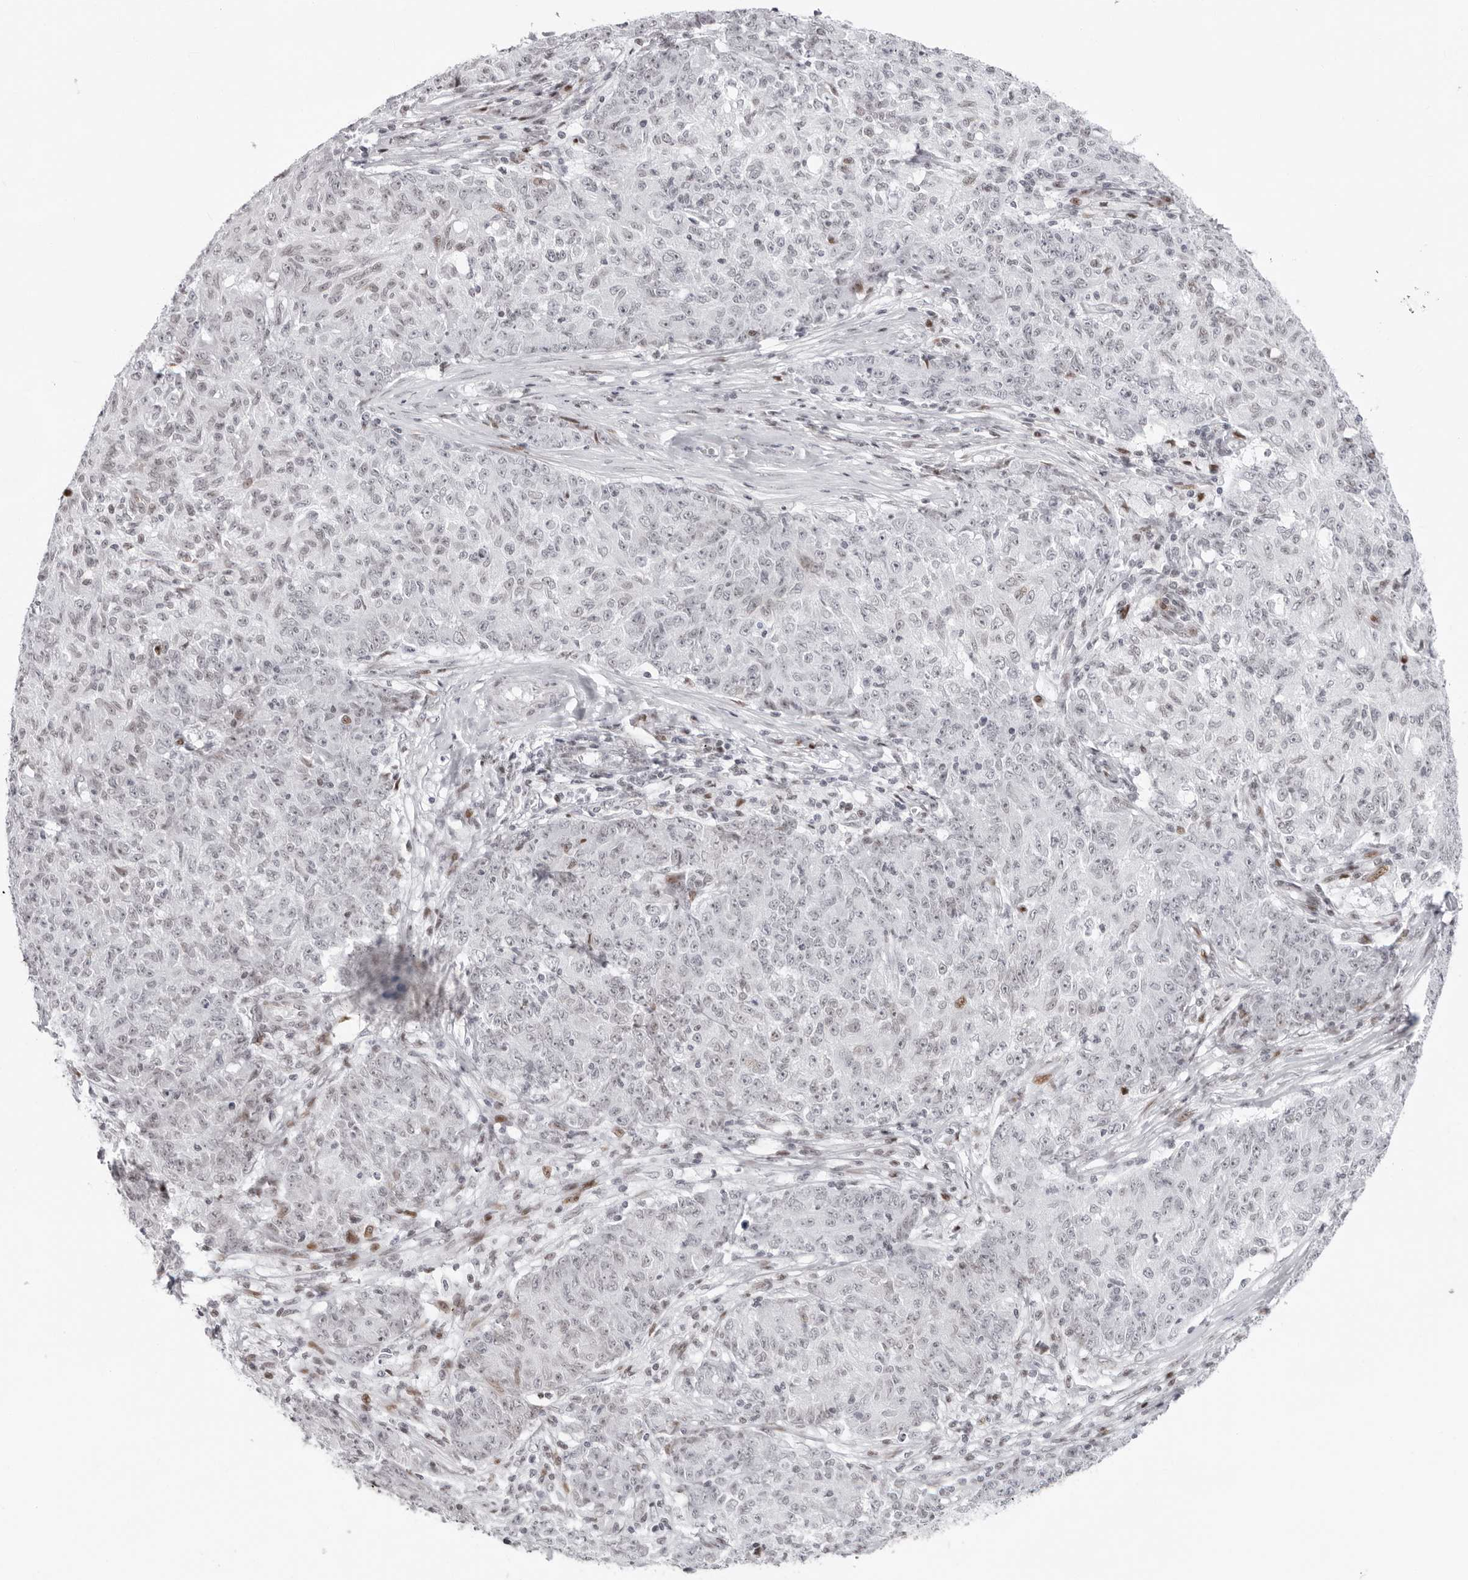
{"staining": {"intensity": "negative", "quantity": "none", "location": "none"}, "tissue": "ovarian cancer", "cell_type": "Tumor cells", "image_type": "cancer", "snomed": [{"axis": "morphology", "description": "Carcinoma, endometroid"}, {"axis": "topography", "description": "Ovary"}], "caption": "A micrograph of endometroid carcinoma (ovarian) stained for a protein displays no brown staining in tumor cells. The staining is performed using DAB (3,3'-diaminobenzidine) brown chromogen with nuclei counter-stained in using hematoxylin.", "gene": "NTPCR", "patient": {"sex": "female", "age": 42}}